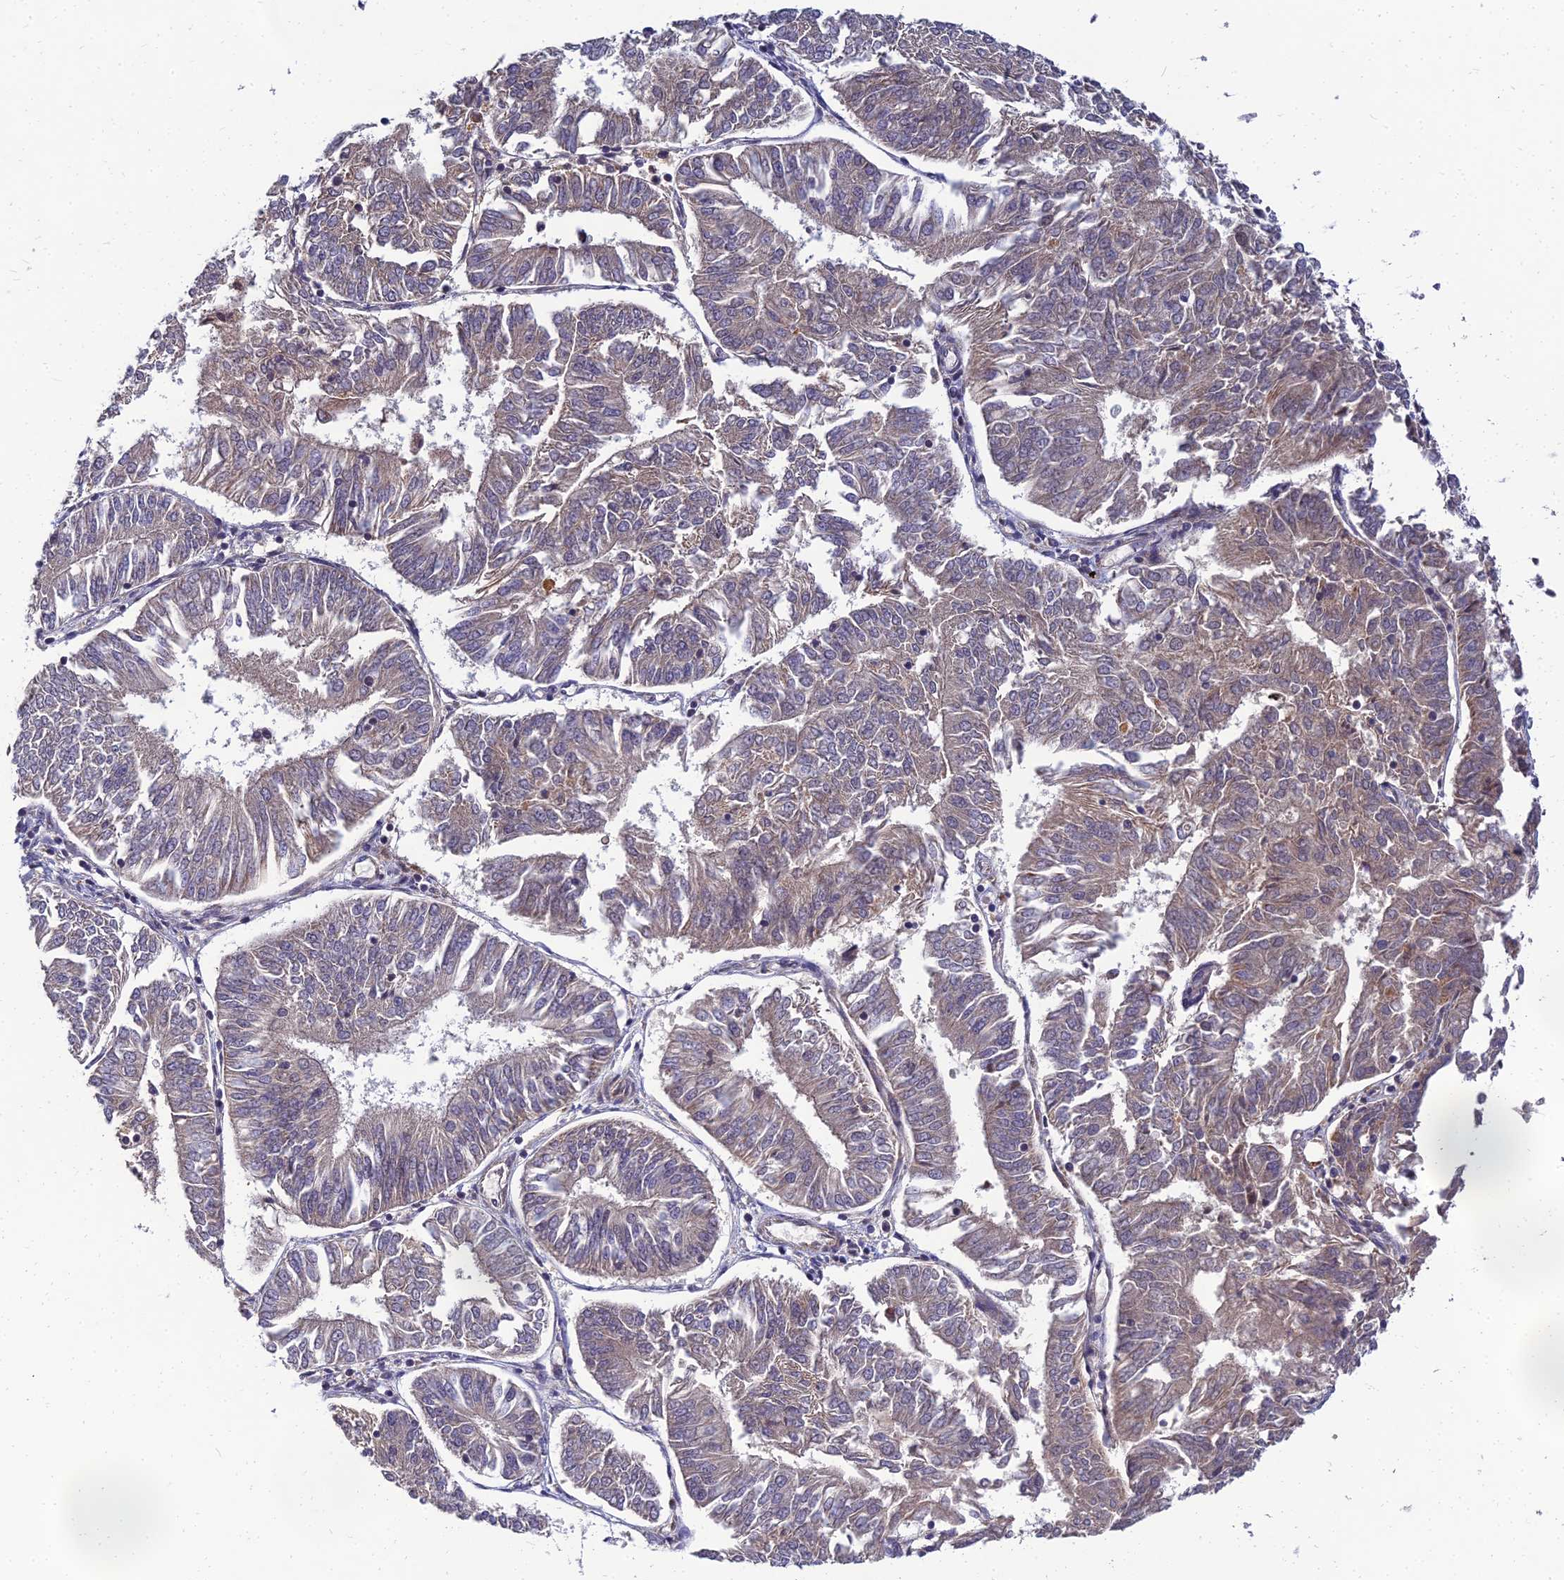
{"staining": {"intensity": "moderate", "quantity": "<25%", "location": "cytoplasmic/membranous"}, "tissue": "endometrial cancer", "cell_type": "Tumor cells", "image_type": "cancer", "snomed": [{"axis": "morphology", "description": "Adenocarcinoma, NOS"}, {"axis": "topography", "description": "Endometrium"}], "caption": "Protein analysis of endometrial adenocarcinoma tissue exhibits moderate cytoplasmic/membranous positivity in about <25% of tumor cells.", "gene": "NPY", "patient": {"sex": "female", "age": 58}}